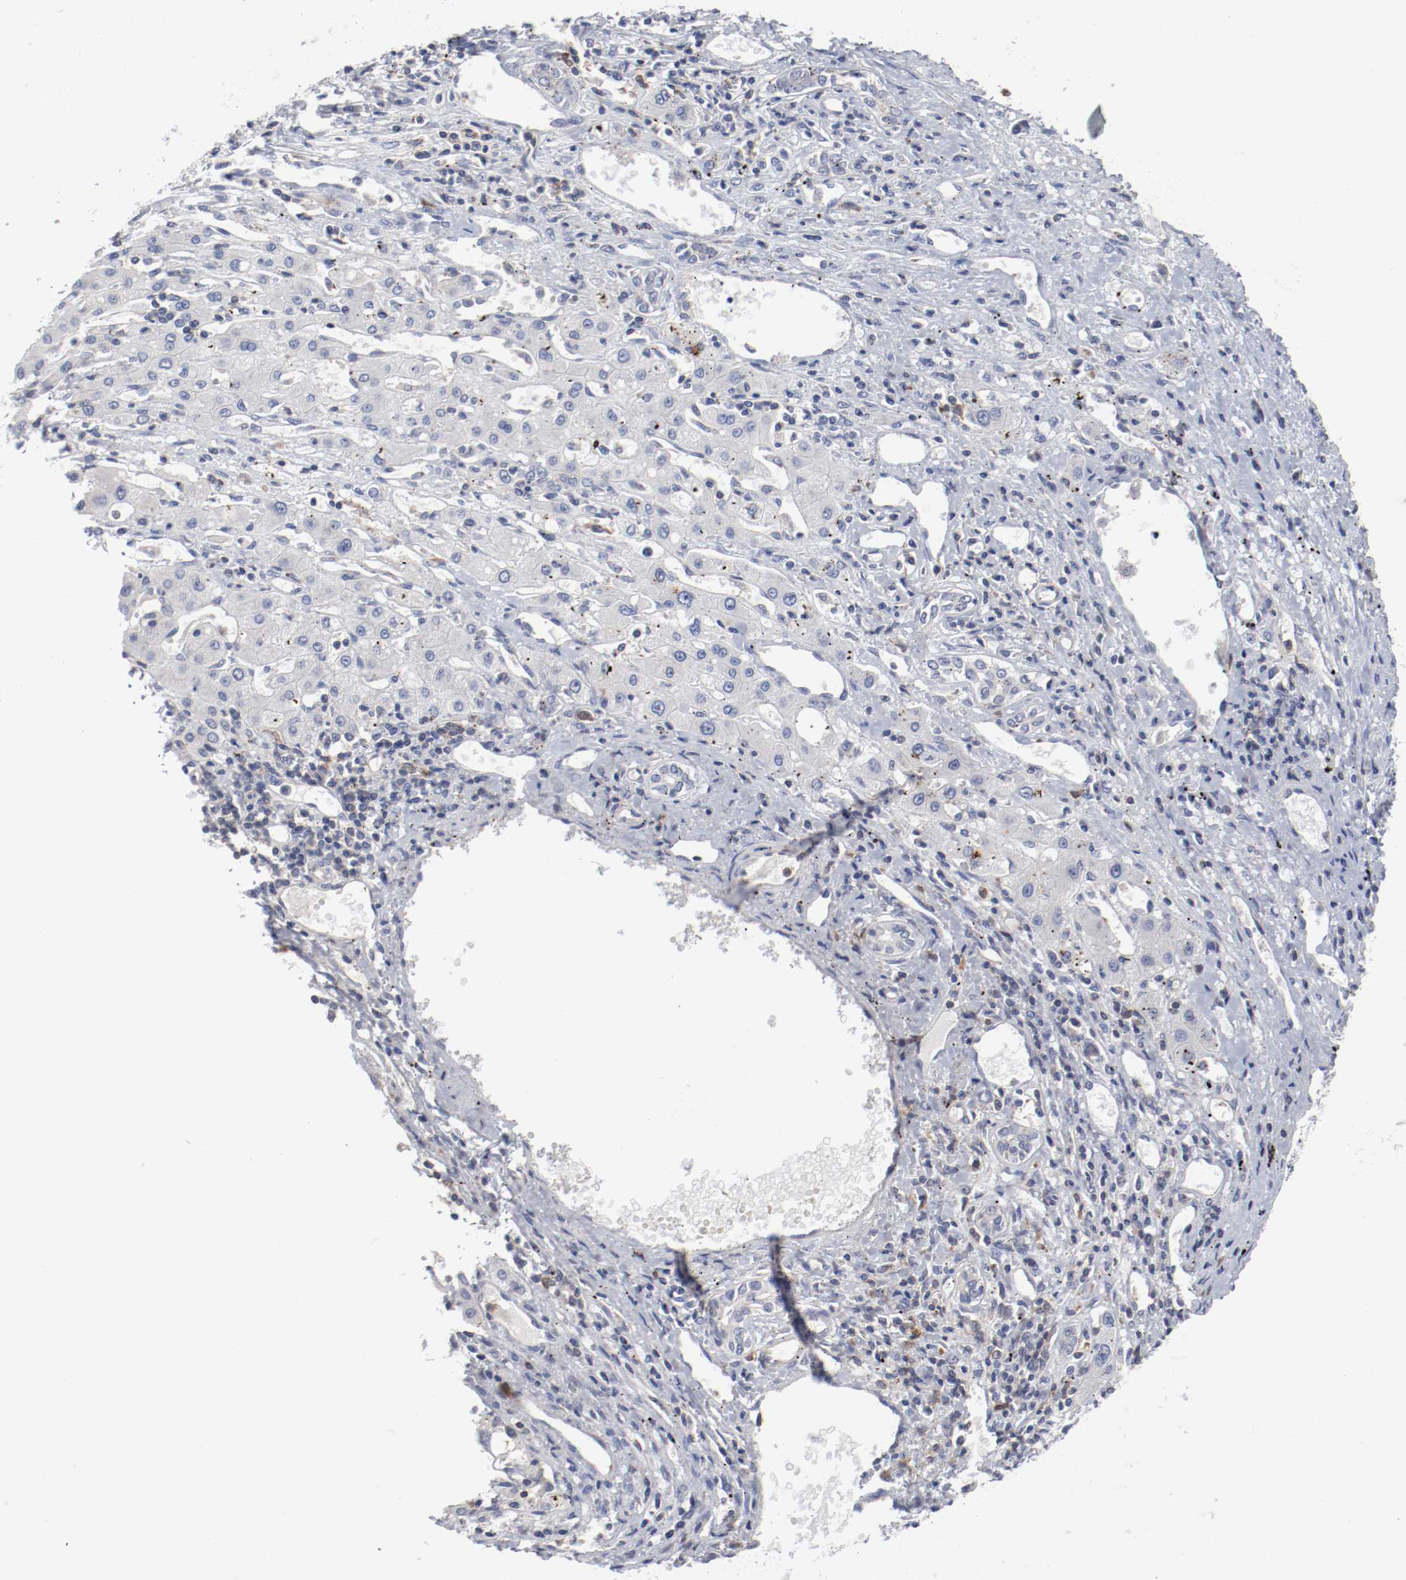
{"staining": {"intensity": "negative", "quantity": "none", "location": "none"}, "tissue": "liver cancer", "cell_type": "Tumor cells", "image_type": "cancer", "snomed": [{"axis": "morphology", "description": "Carcinoma, Hepatocellular, NOS"}, {"axis": "topography", "description": "Liver"}], "caption": "Human liver cancer stained for a protein using immunohistochemistry reveals no positivity in tumor cells.", "gene": "CBL", "patient": {"sex": "male", "age": 72}}